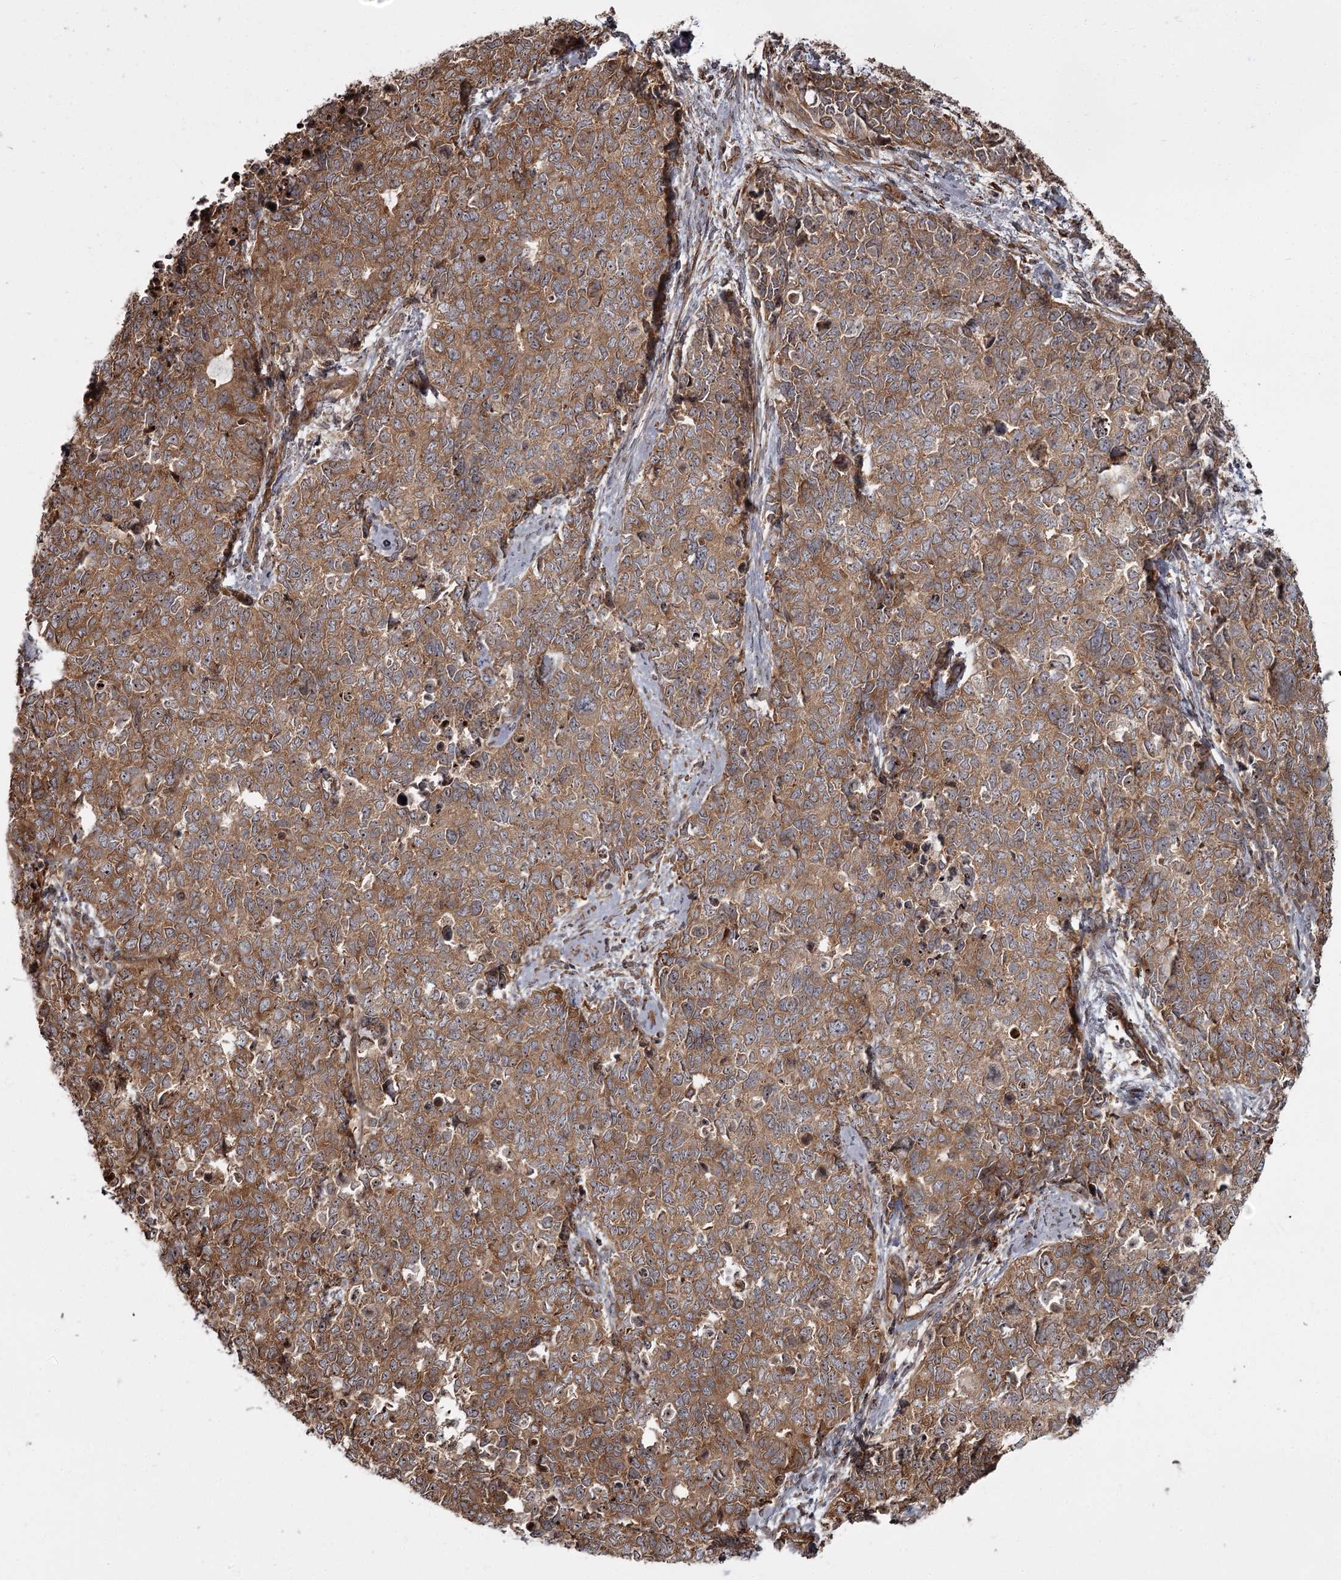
{"staining": {"intensity": "moderate", "quantity": ">75%", "location": "cytoplasmic/membranous"}, "tissue": "cervical cancer", "cell_type": "Tumor cells", "image_type": "cancer", "snomed": [{"axis": "morphology", "description": "Squamous cell carcinoma, NOS"}, {"axis": "topography", "description": "Cervix"}], "caption": "Cervical cancer (squamous cell carcinoma) was stained to show a protein in brown. There is medium levels of moderate cytoplasmic/membranous positivity in about >75% of tumor cells. (DAB (3,3'-diaminobenzidine) = brown stain, brightfield microscopy at high magnification).", "gene": "THAP9", "patient": {"sex": "female", "age": 63}}